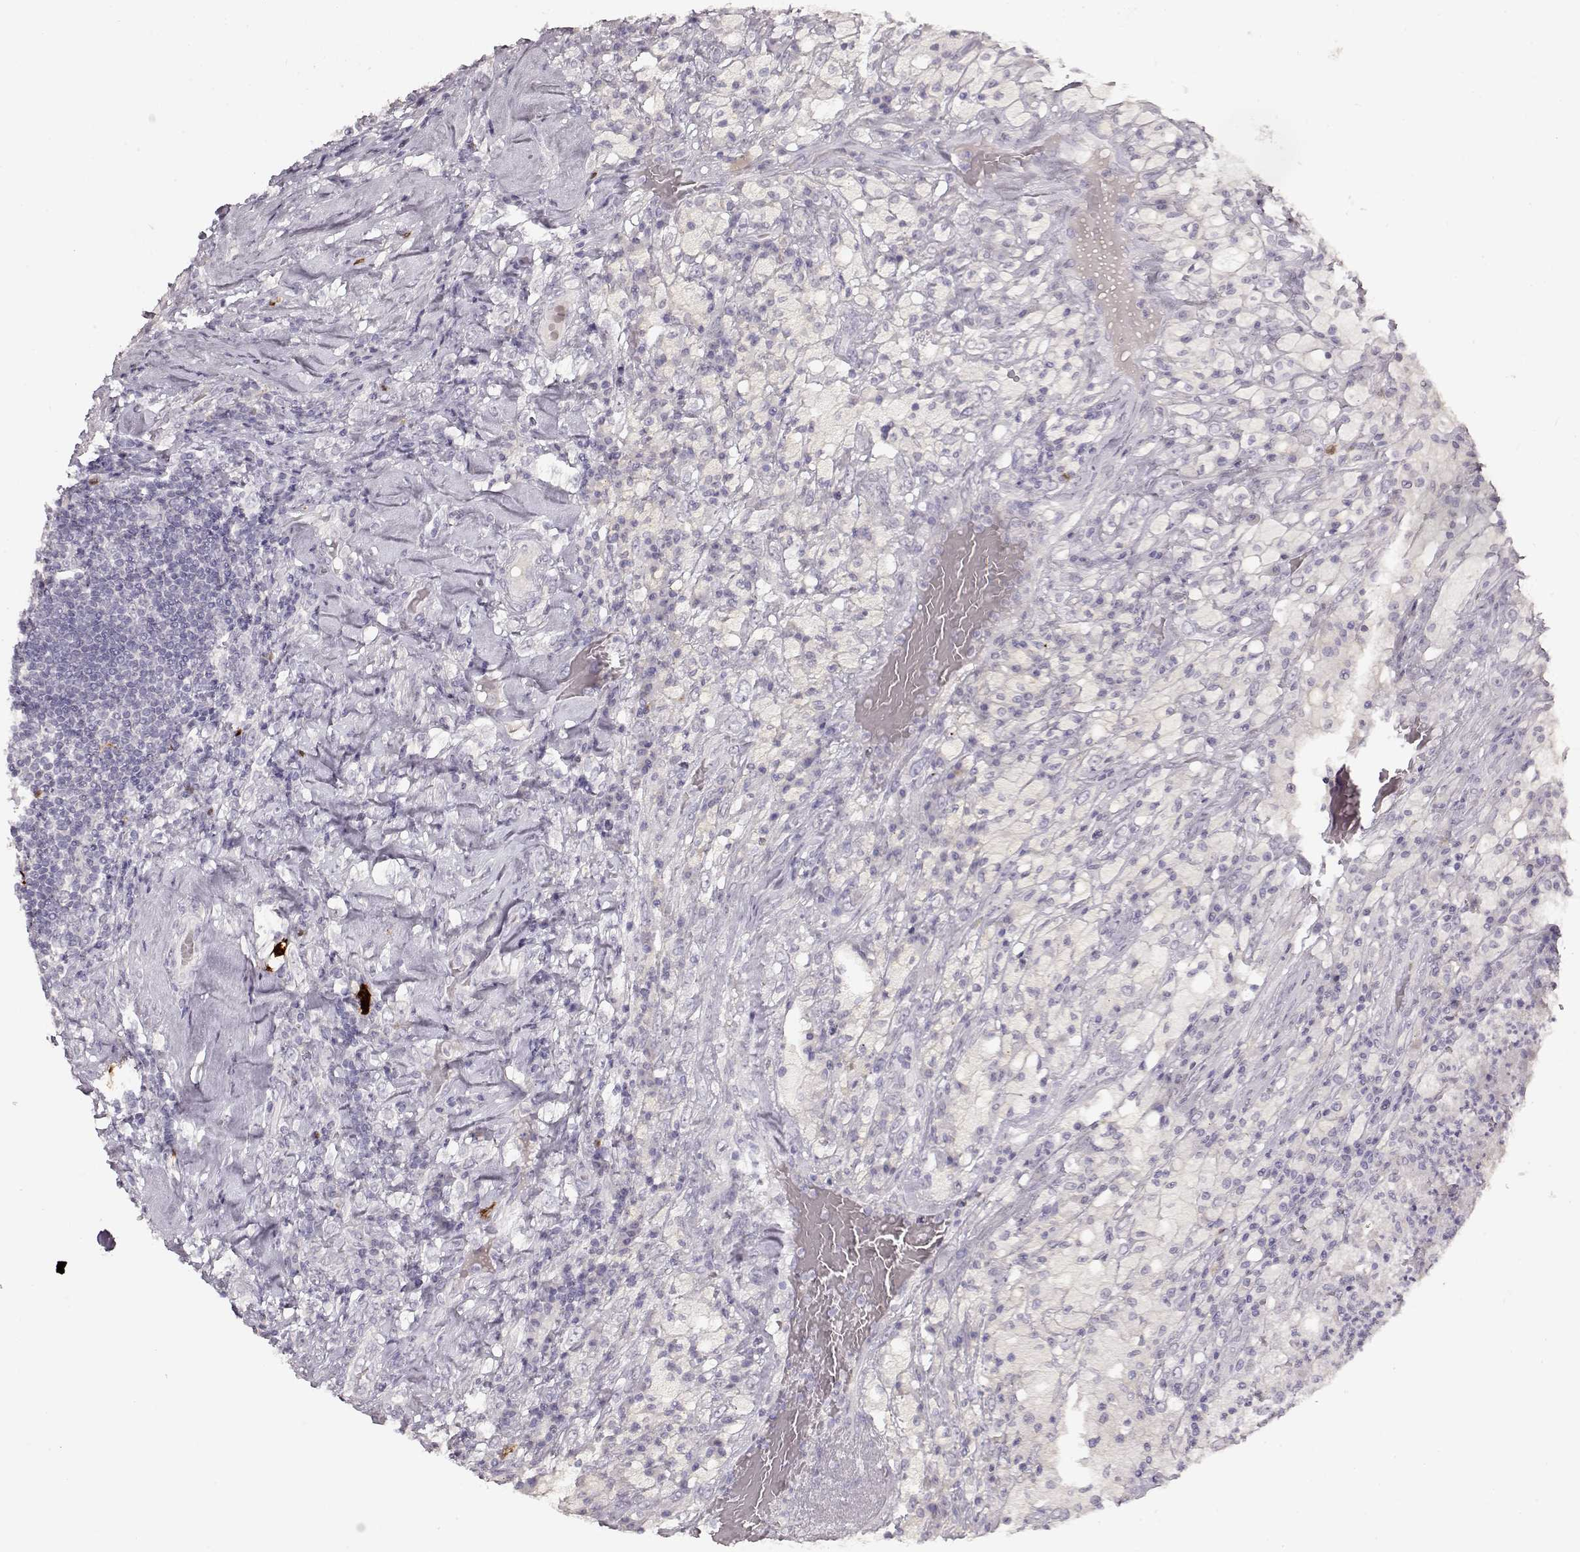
{"staining": {"intensity": "negative", "quantity": "none", "location": "none"}, "tissue": "testis cancer", "cell_type": "Tumor cells", "image_type": "cancer", "snomed": [{"axis": "morphology", "description": "Necrosis, NOS"}, {"axis": "morphology", "description": "Carcinoma, Embryonal, NOS"}, {"axis": "topography", "description": "Testis"}], "caption": "There is no significant staining in tumor cells of testis cancer (embryonal carcinoma).", "gene": "S100B", "patient": {"sex": "male", "age": 19}}